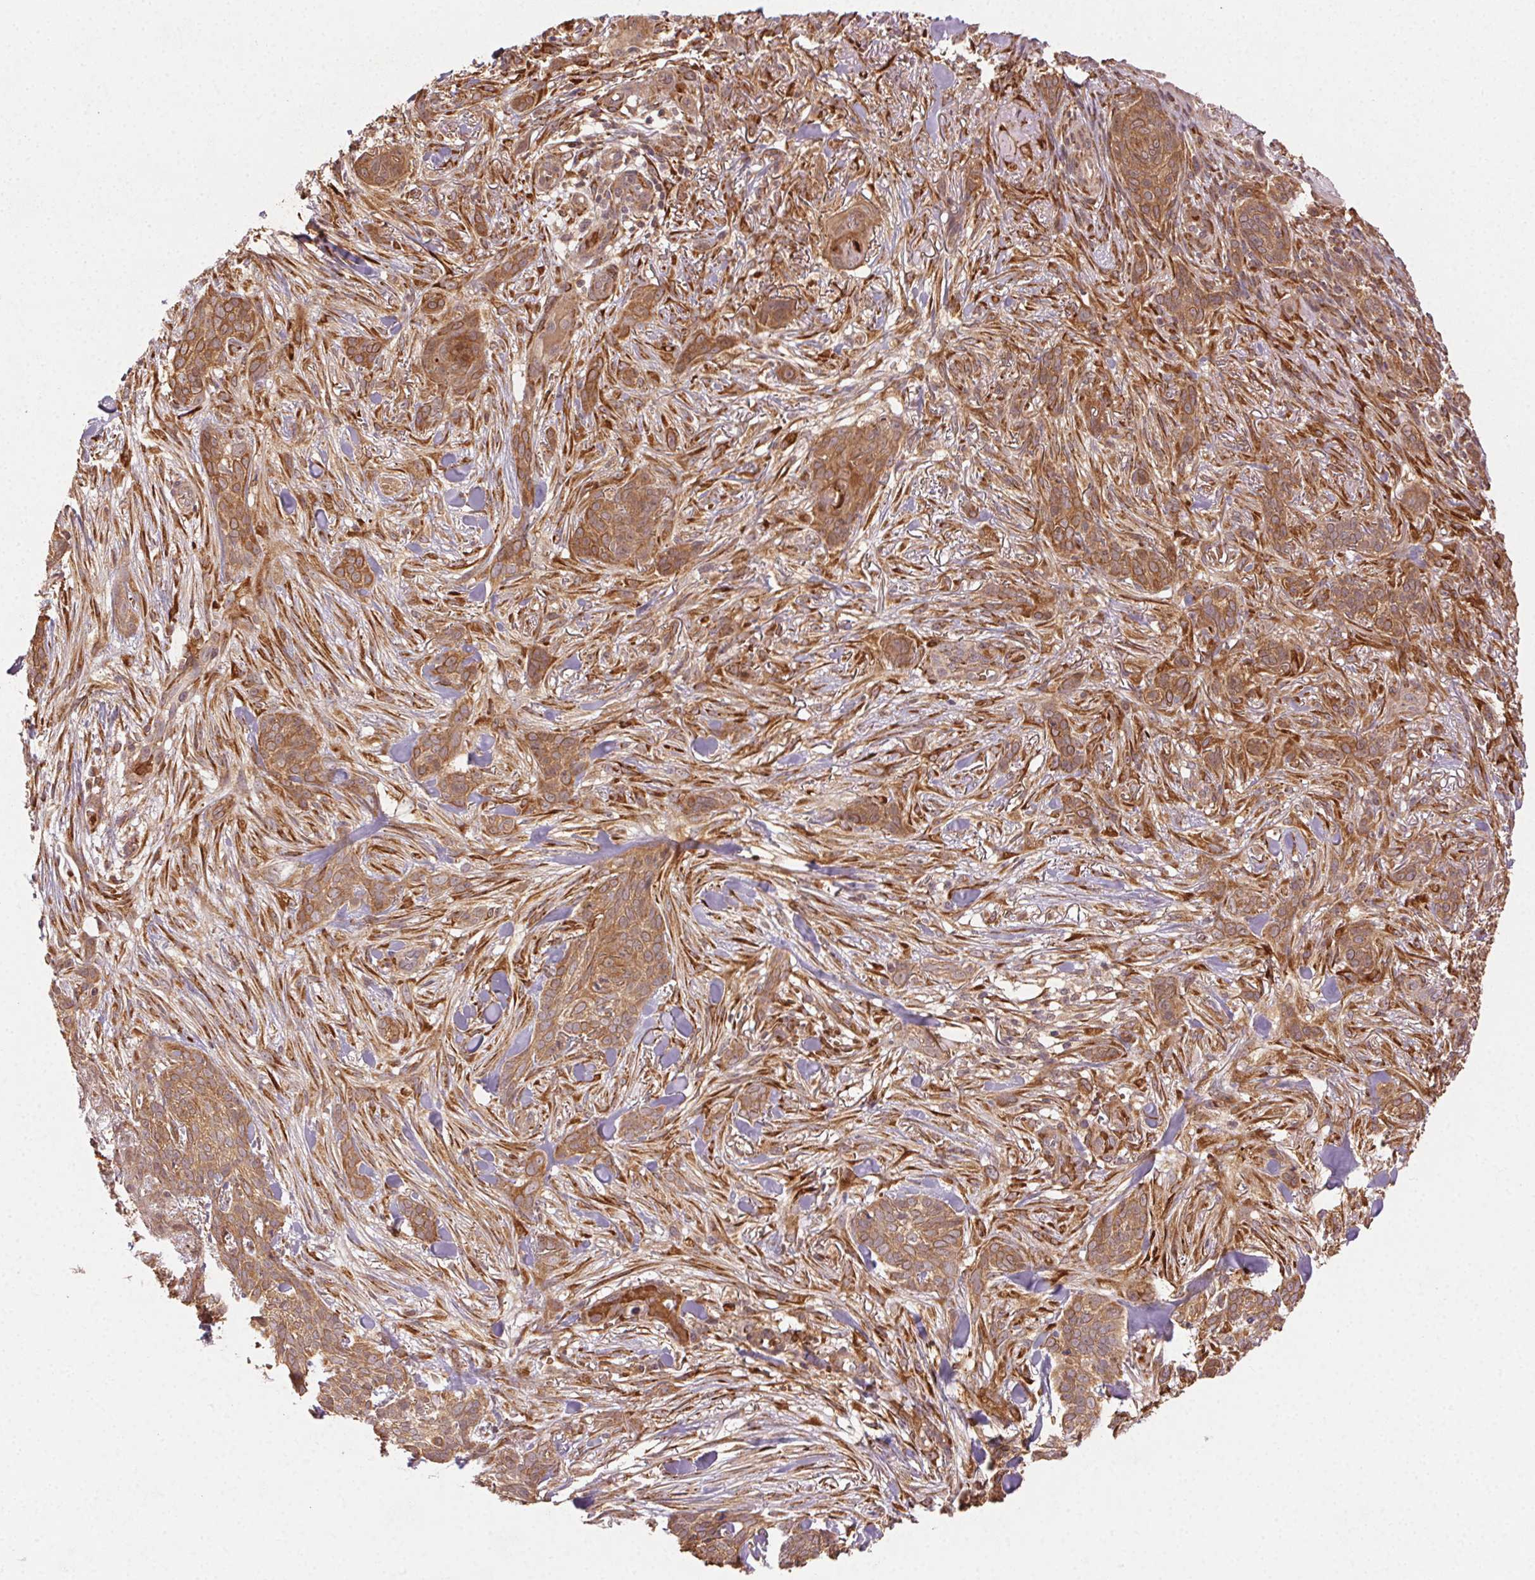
{"staining": {"intensity": "moderate", "quantity": ">75%", "location": "cytoplasmic/membranous"}, "tissue": "skin cancer", "cell_type": "Tumor cells", "image_type": "cancer", "snomed": [{"axis": "morphology", "description": "Basal cell carcinoma"}, {"axis": "topography", "description": "Skin"}], "caption": "This photomicrograph exhibits basal cell carcinoma (skin) stained with immunohistochemistry to label a protein in brown. The cytoplasmic/membranous of tumor cells show moderate positivity for the protein. Nuclei are counter-stained blue.", "gene": "KLHL15", "patient": {"sex": "female", "age": 61}}